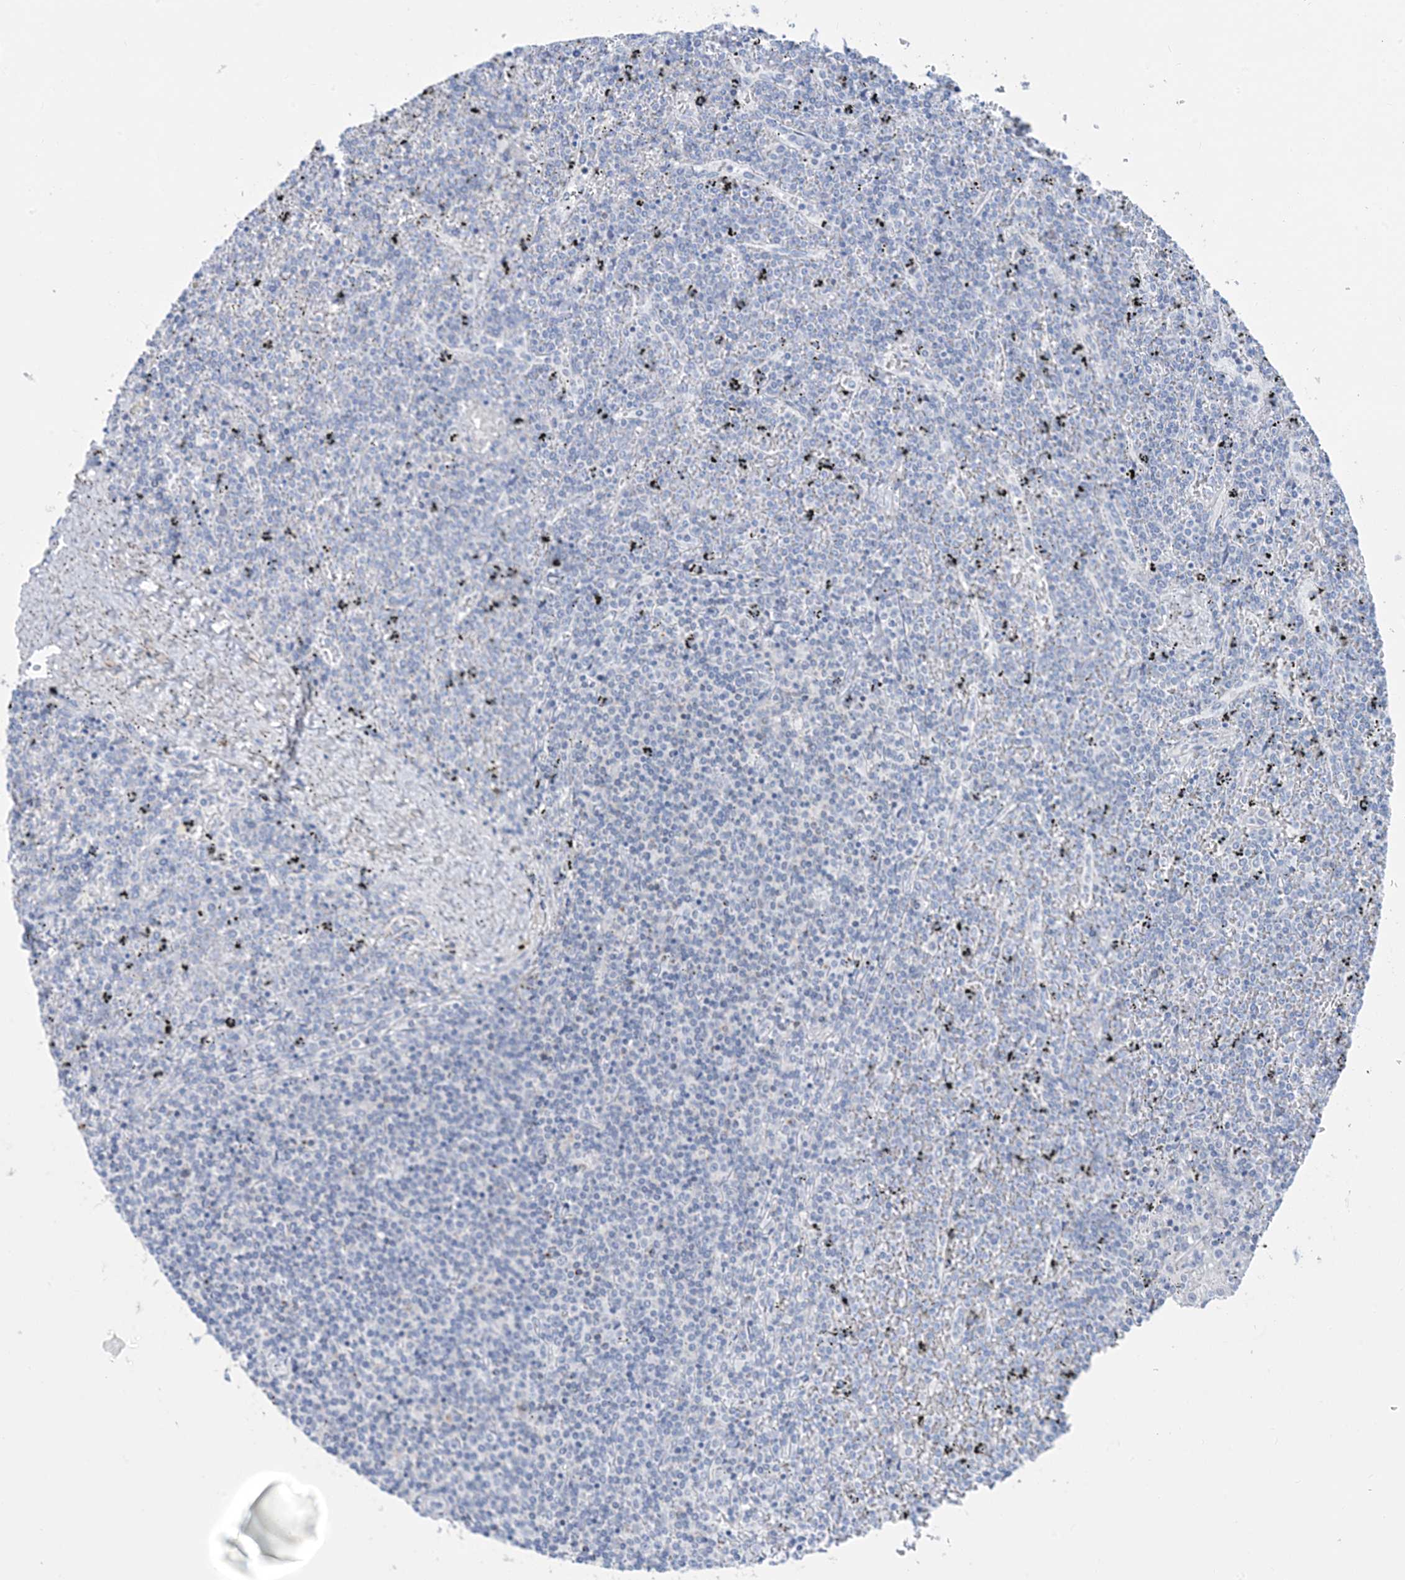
{"staining": {"intensity": "negative", "quantity": "none", "location": "none"}, "tissue": "lymphoma", "cell_type": "Tumor cells", "image_type": "cancer", "snomed": [{"axis": "morphology", "description": "Malignant lymphoma, non-Hodgkin's type, Low grade"}, {"axis": "topography", "description": "Spleen"}], "caption": "There is no significant expression in tumor cells of malignant lymphoma, non-Hodgkin's type (low-grade).", "gene": "SH3YL1", "patient": {"sex": "female", "age": 19}}